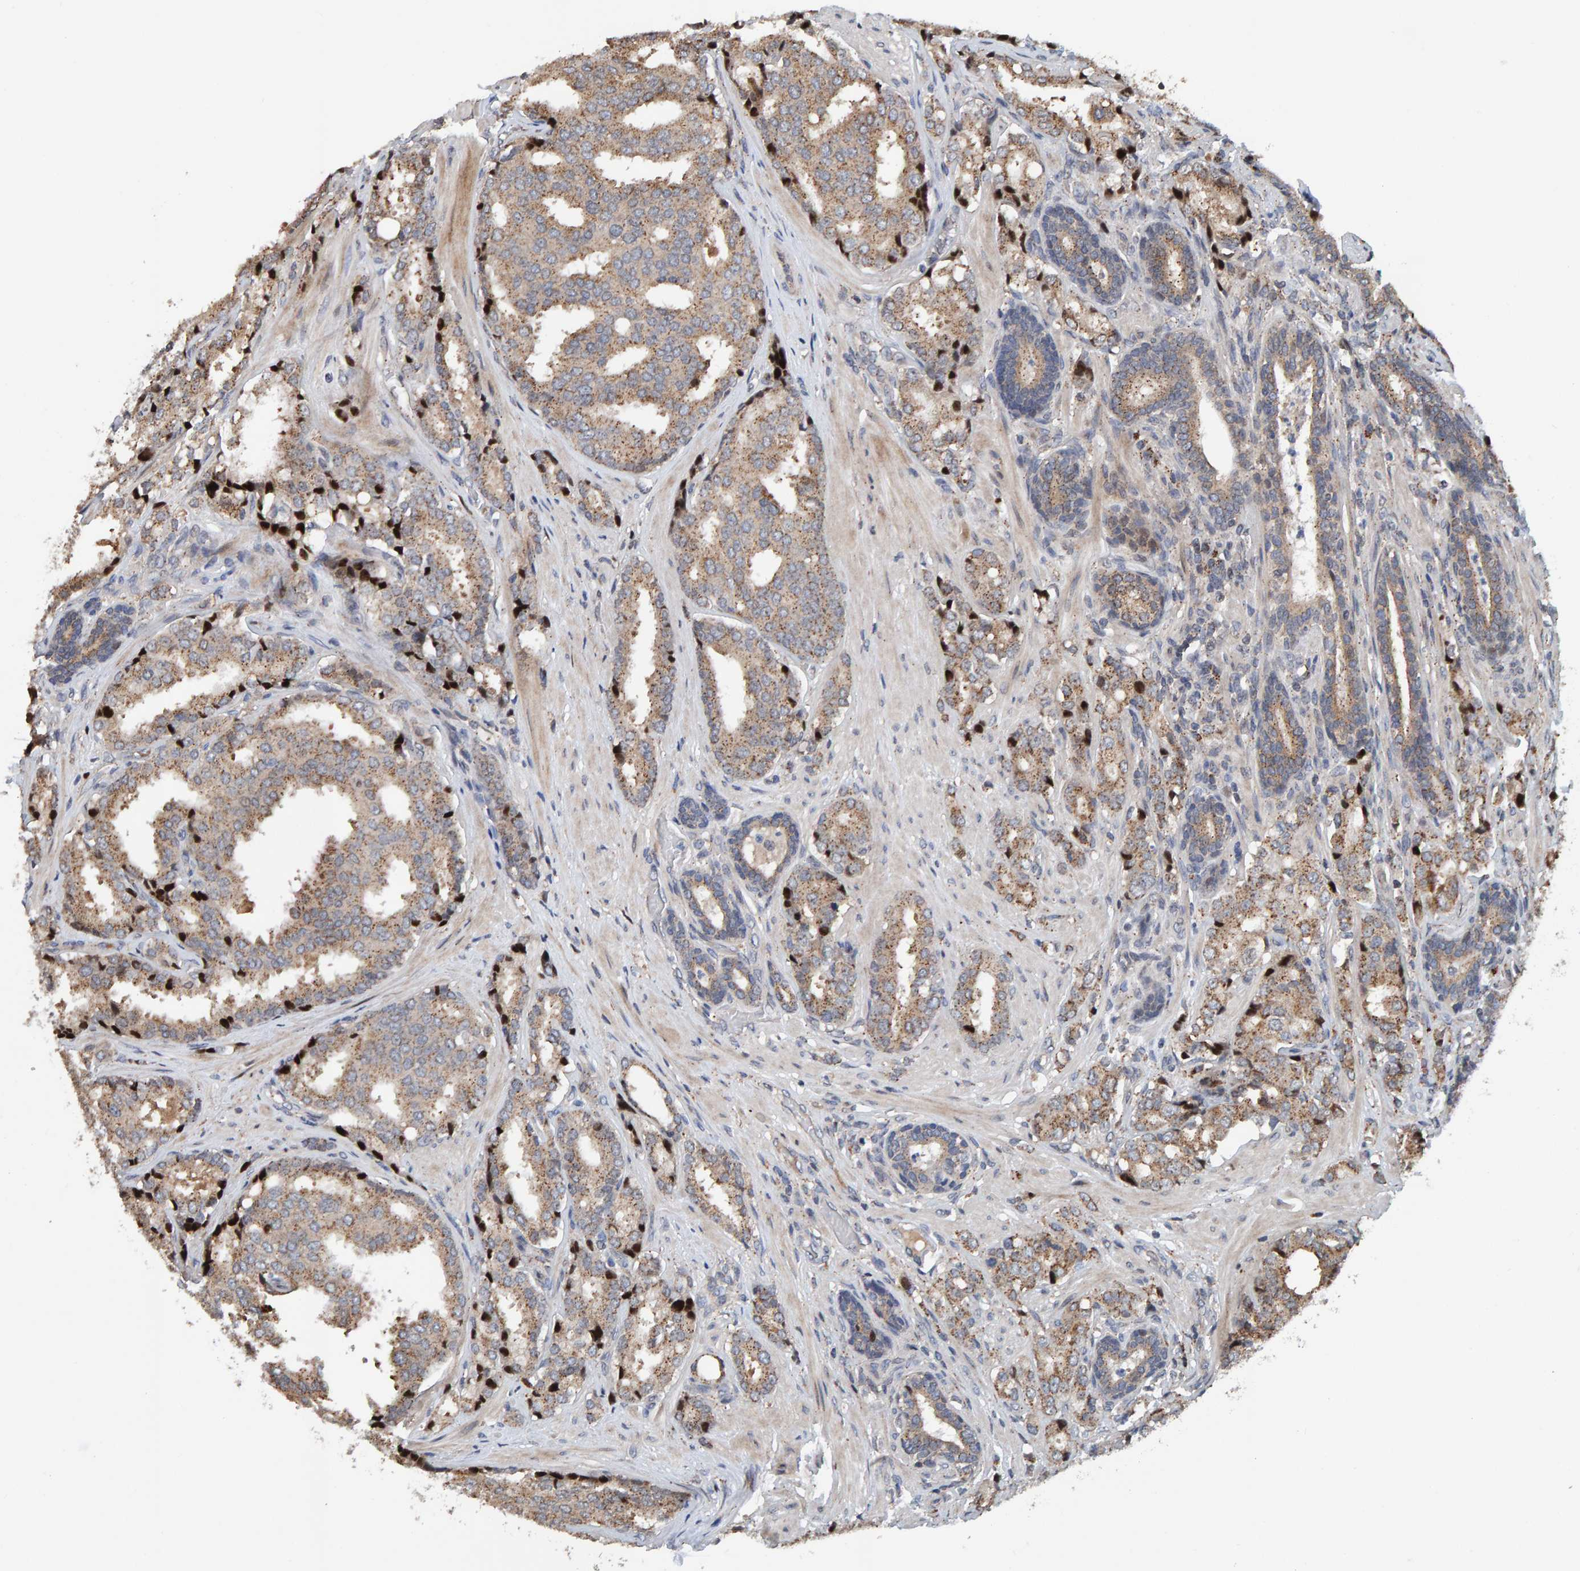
{"staining": {"intensity": "weak", "quantity": ">75%", "location": "cytoplasmic/membranous"}, "tissue": "prostate cancer", "cell_type": "Tumor cells", "image_type": "cancer", "snomed": [{"axis": "morphology", "description": "Adenocarcinoma, High grade"}, {"axis": "topography", "description": "Prostate"}], "caption": "There is low levels of weak cytoplasmic/membranous positivity in tumor cells of prostate adenocarcinoma (high-grade), as demonstrated by immunohistochemical staining (brown color).", "gene": "CCDC25", "patient": {"sex": "male", "age": 50}}